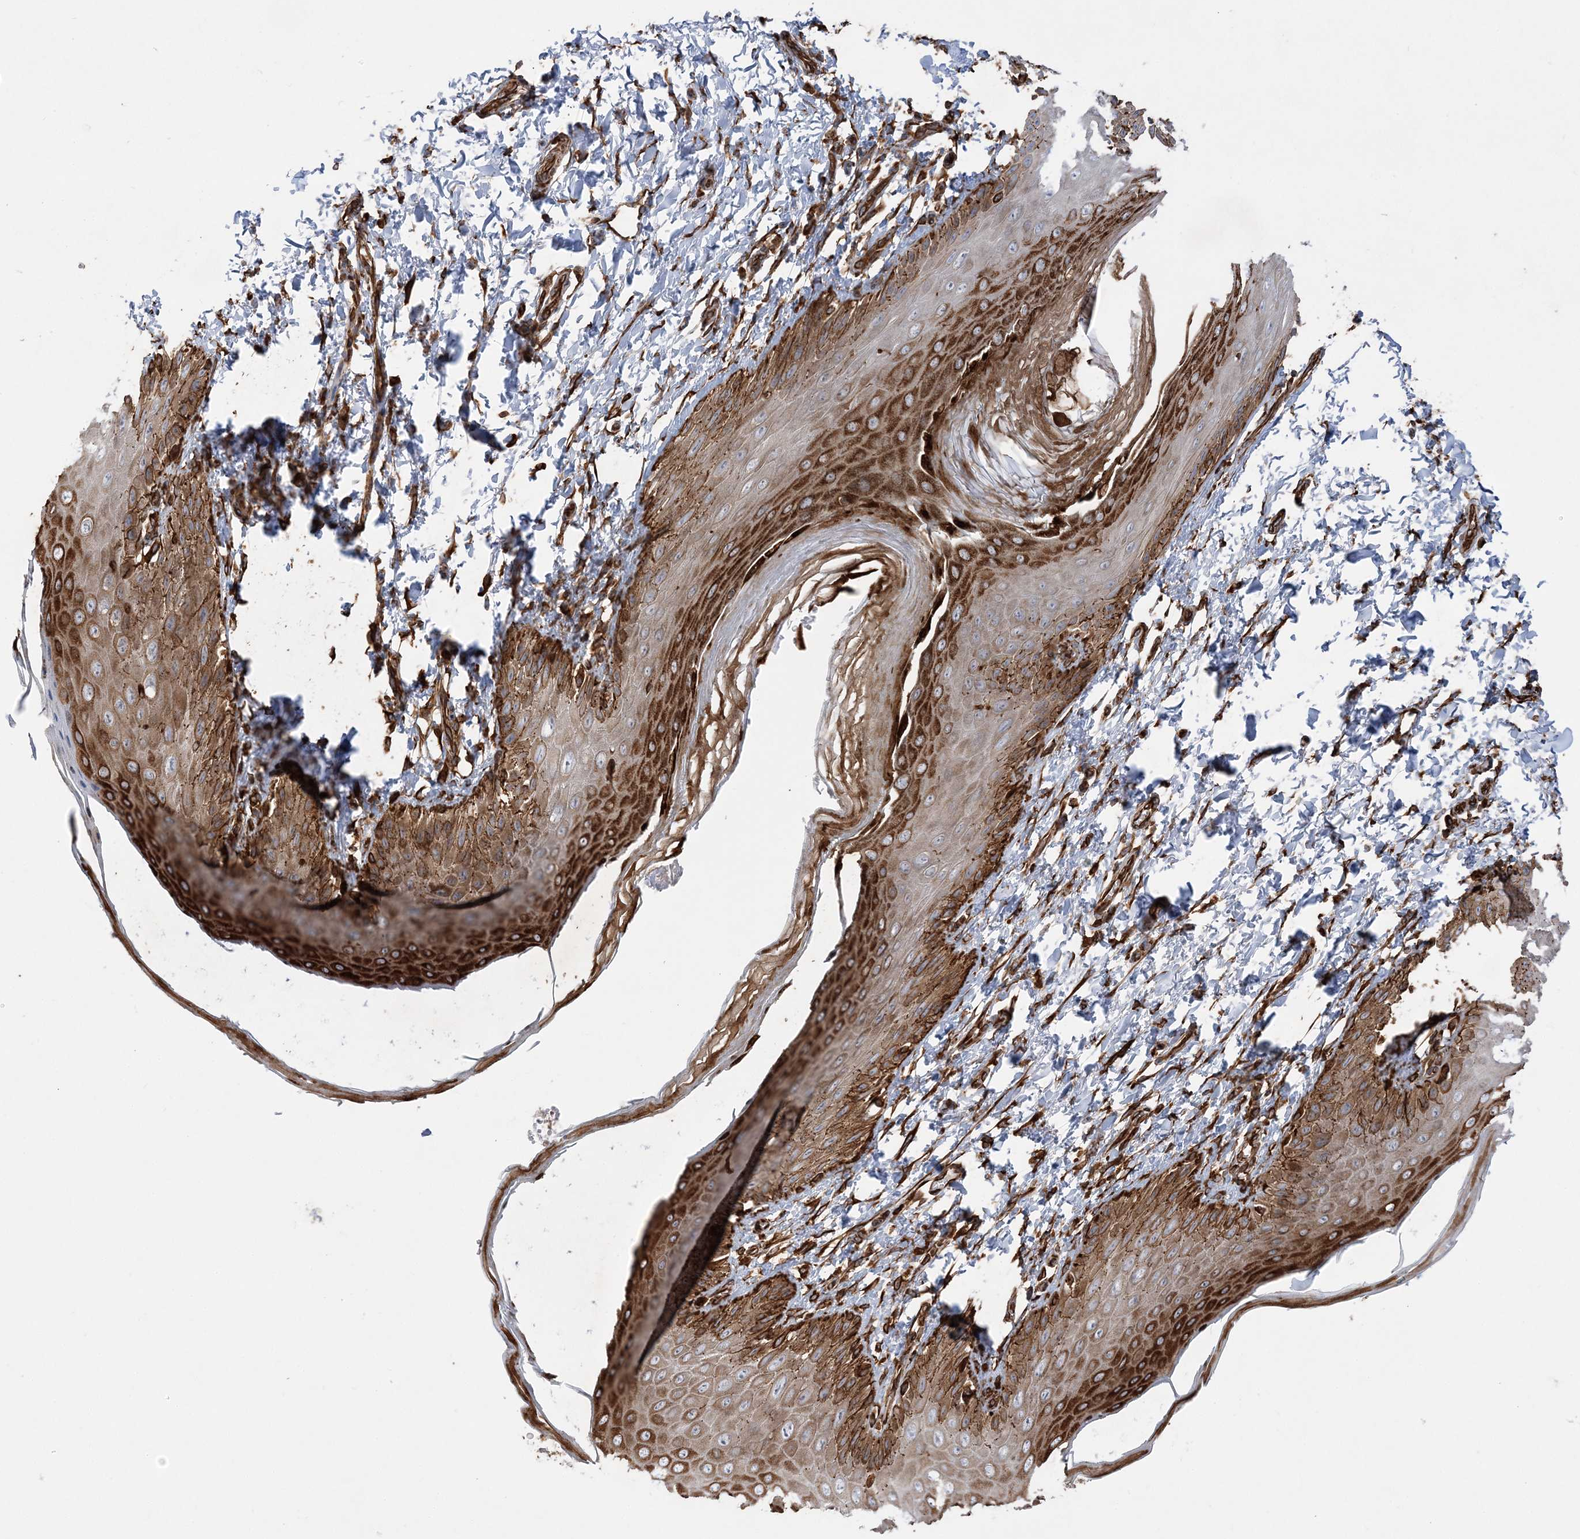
{"staining": {"intensity": "strong", "quantity": "25%-75%", "location": "cytoplasmic/membranous"}, "tissue": "skin", "cell_type": "Epidermal cells", "image_type": "normal", "snomed": [{"axis": "morphology", "description": "Normal tissue, NOS"}, {"axis": "topography", "description": "Anal"}], "caption": "Immunohistochemistry staining of unremarkable skin, which shows high levels of strong cytoplasmic/membranous positivity in about 25%-75% of epidermal cells indicating strong cytoplasmic/membranous protein expression. The staining was performed using DAB (brown) for protein detection and nuclei were counterstained in hematoxylin (blue).", "gene": "FAM114A2", "patient": {"sex": "male", "age": 44}}